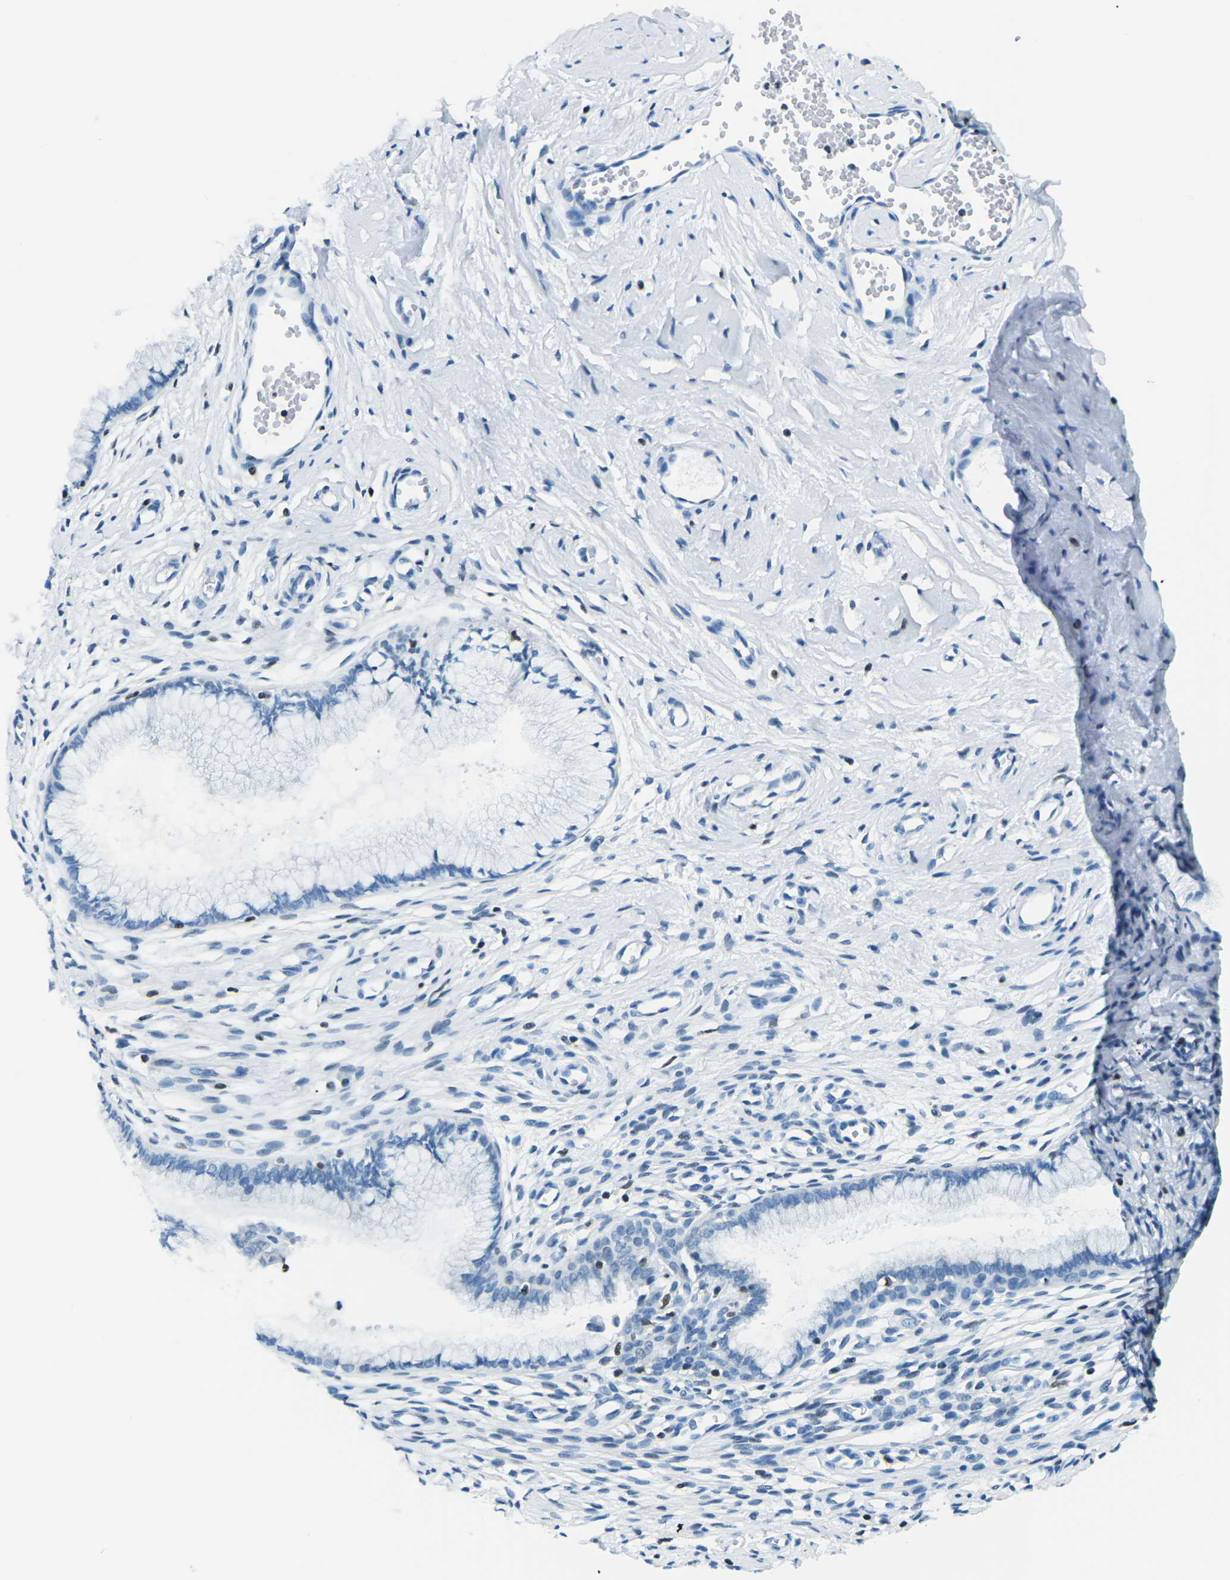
{"staining": {"intensity": "negative", "quantity": "none", "location": "none"}, "tissue": "cervix", "cell_type": "Glandular cells", "image_type": "normal", "snomed": [{"axis": "morphology", "description": "Normal tissue, NOS"}, {"axis": "topography", "description": "Cervix"}], "caption": "An image of human cervix is negative for staining in glandular cells.", "gene": "CELF2", "patient": {"sex": "female", "age": 39}}